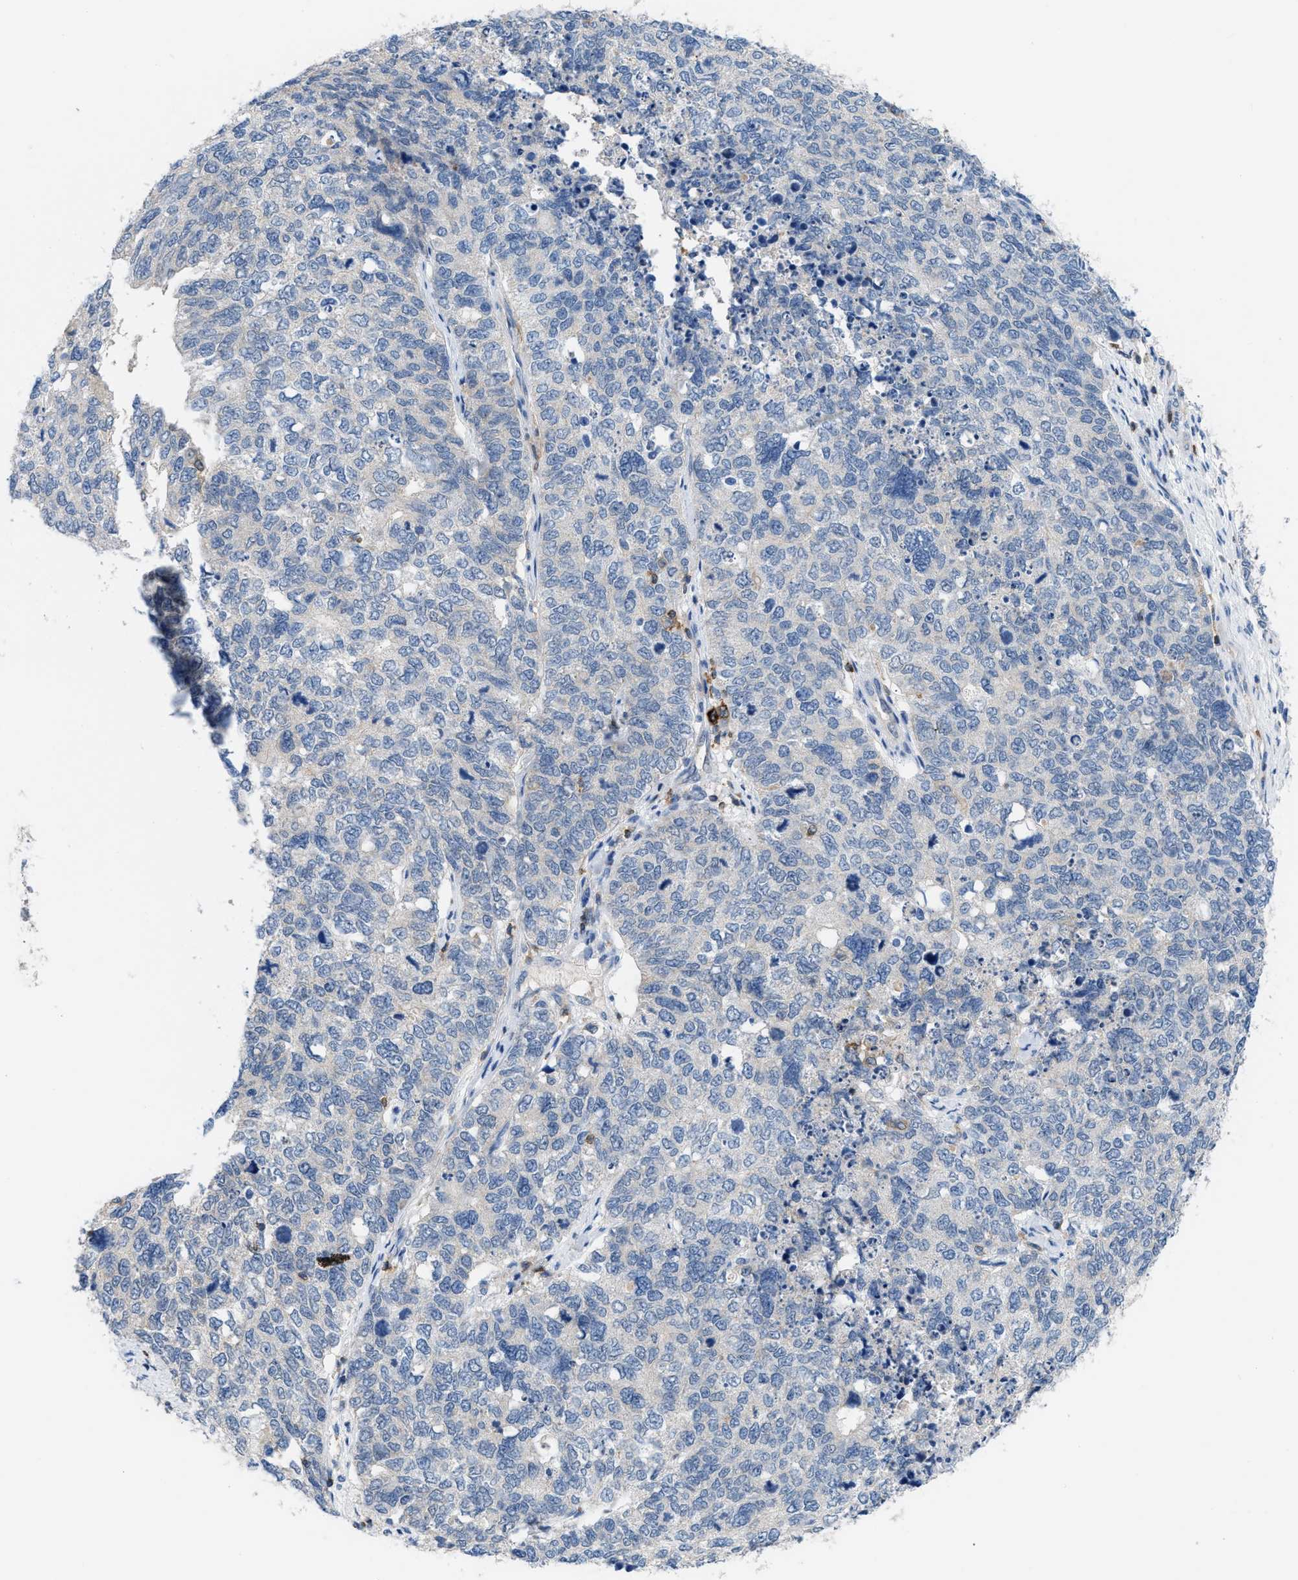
{"staining": {"intensity": "negative", "quantity": "none", "location": "none"}, "tissue": "cervical cancer", "cell_type": "Tumor cells", "image_type": "cancer", "snomed": [{"axis": "morphology", "description": "Squamous cell carcinoma, NOS"}, {"axis": "topography", "description": "Cervix"}], "caption": "Cervical cancer was stained to show a protein in brown. There is no significant expression in tumor cells.", "gene": "INPP5D", "patient": {"sex": "female", "age": 63}}